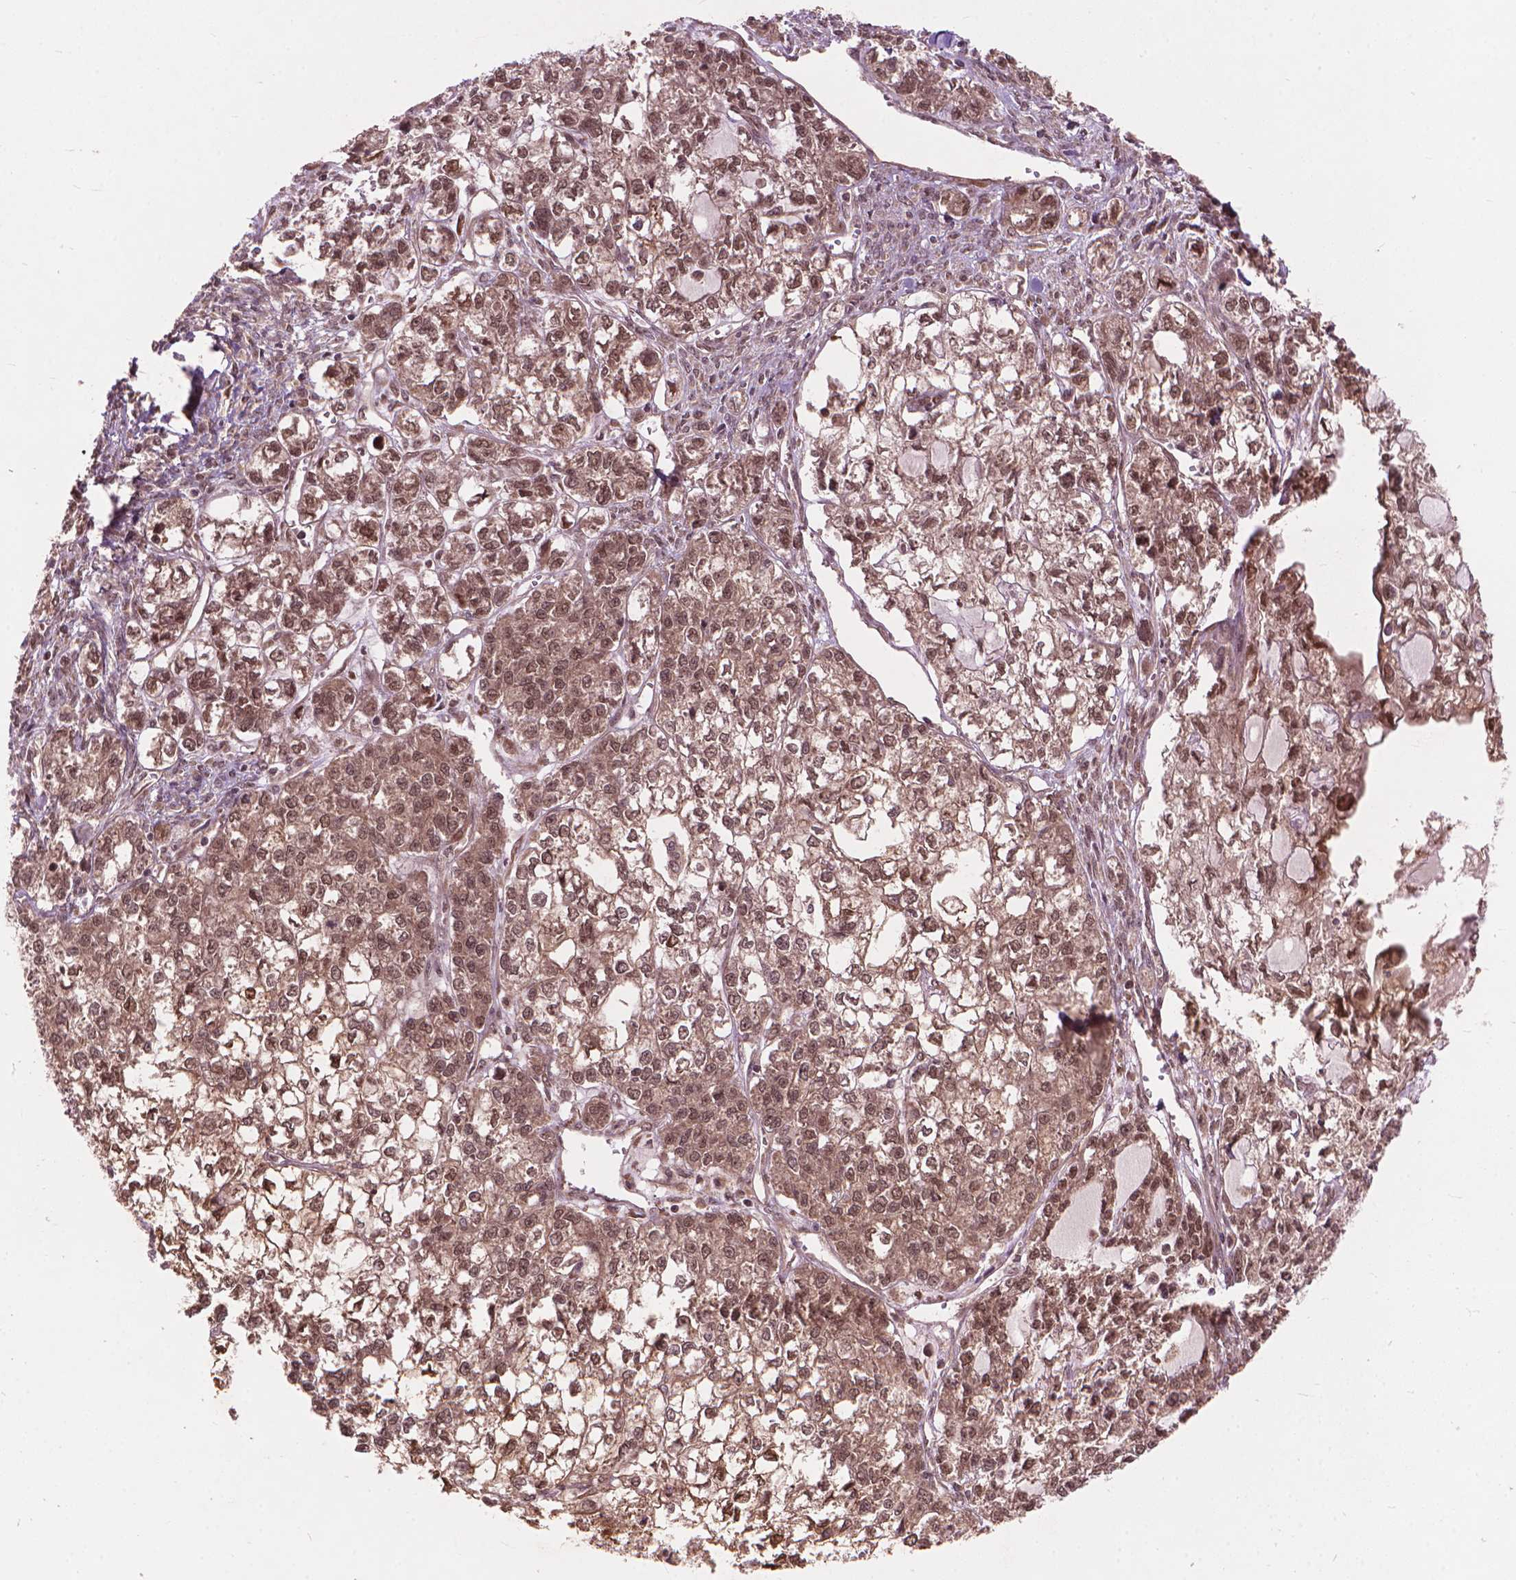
{"staining": {"intensity": "moderate", "quantity": ">75%", "location": "nuclear"}, "tissue": "ovarian cancer", "cell_type": "Tumor cells", "image_type": "cancer", "snomed": [{"axis": "morphology", "description": "Carcinoma, endometroid"}, {"axis": "topography", "description": "Ovary"}], "caption": "Immunohistochemistry micrograph of neoplastic tissue: ovarian endometroid carcinoma stained using immunohistochemistry exhibits medium levels of moderate protein expression localized specifically in the nuclear of tumor cells, appearing as a nuclear brown color.", "gene": "SSU72", "patient": {"sex": "female", "age": 64}}